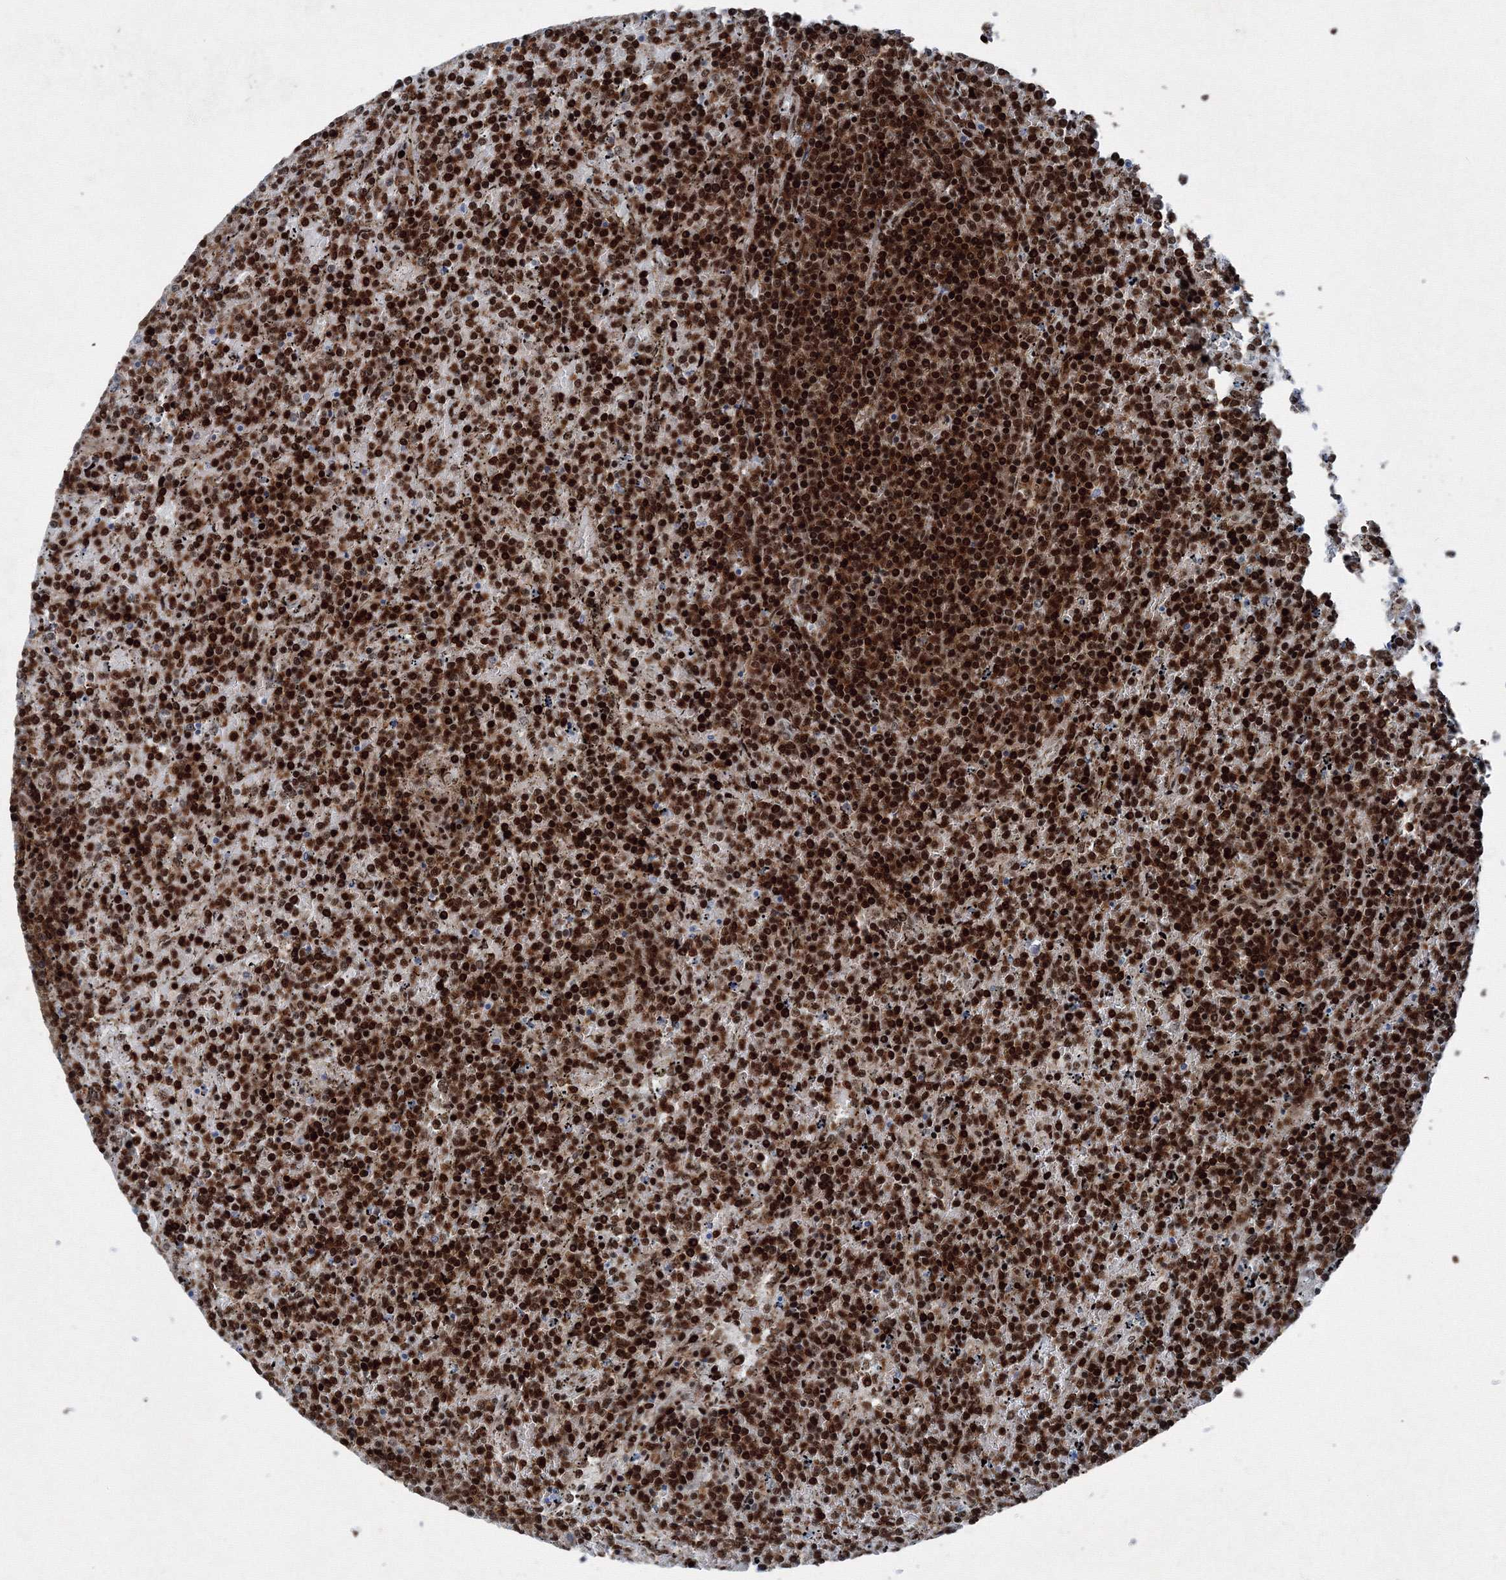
{"staining": {"intensity": "strong", "quantity": ">75%", "location": "nuclear"}, "tissue": "lymphoma", "cell_type": "Tumor cells", "image_type": "cancer", "snomed": [{"axis": "morphology", "description": "Malignant lymphoma, non-Hodgkin's type, Low grade"}, {"axis": "topography", "description": "Spleen"}], "caption": "This photomicrograph reveals lymphoma stained with IHC to label a protein in brown. The nuclear of tumor cells show strong positivity for the protein. Nuclei are counter-stained blue.", "gene": "SNRPC", "patient": {"sex": "female", "age": 19}}